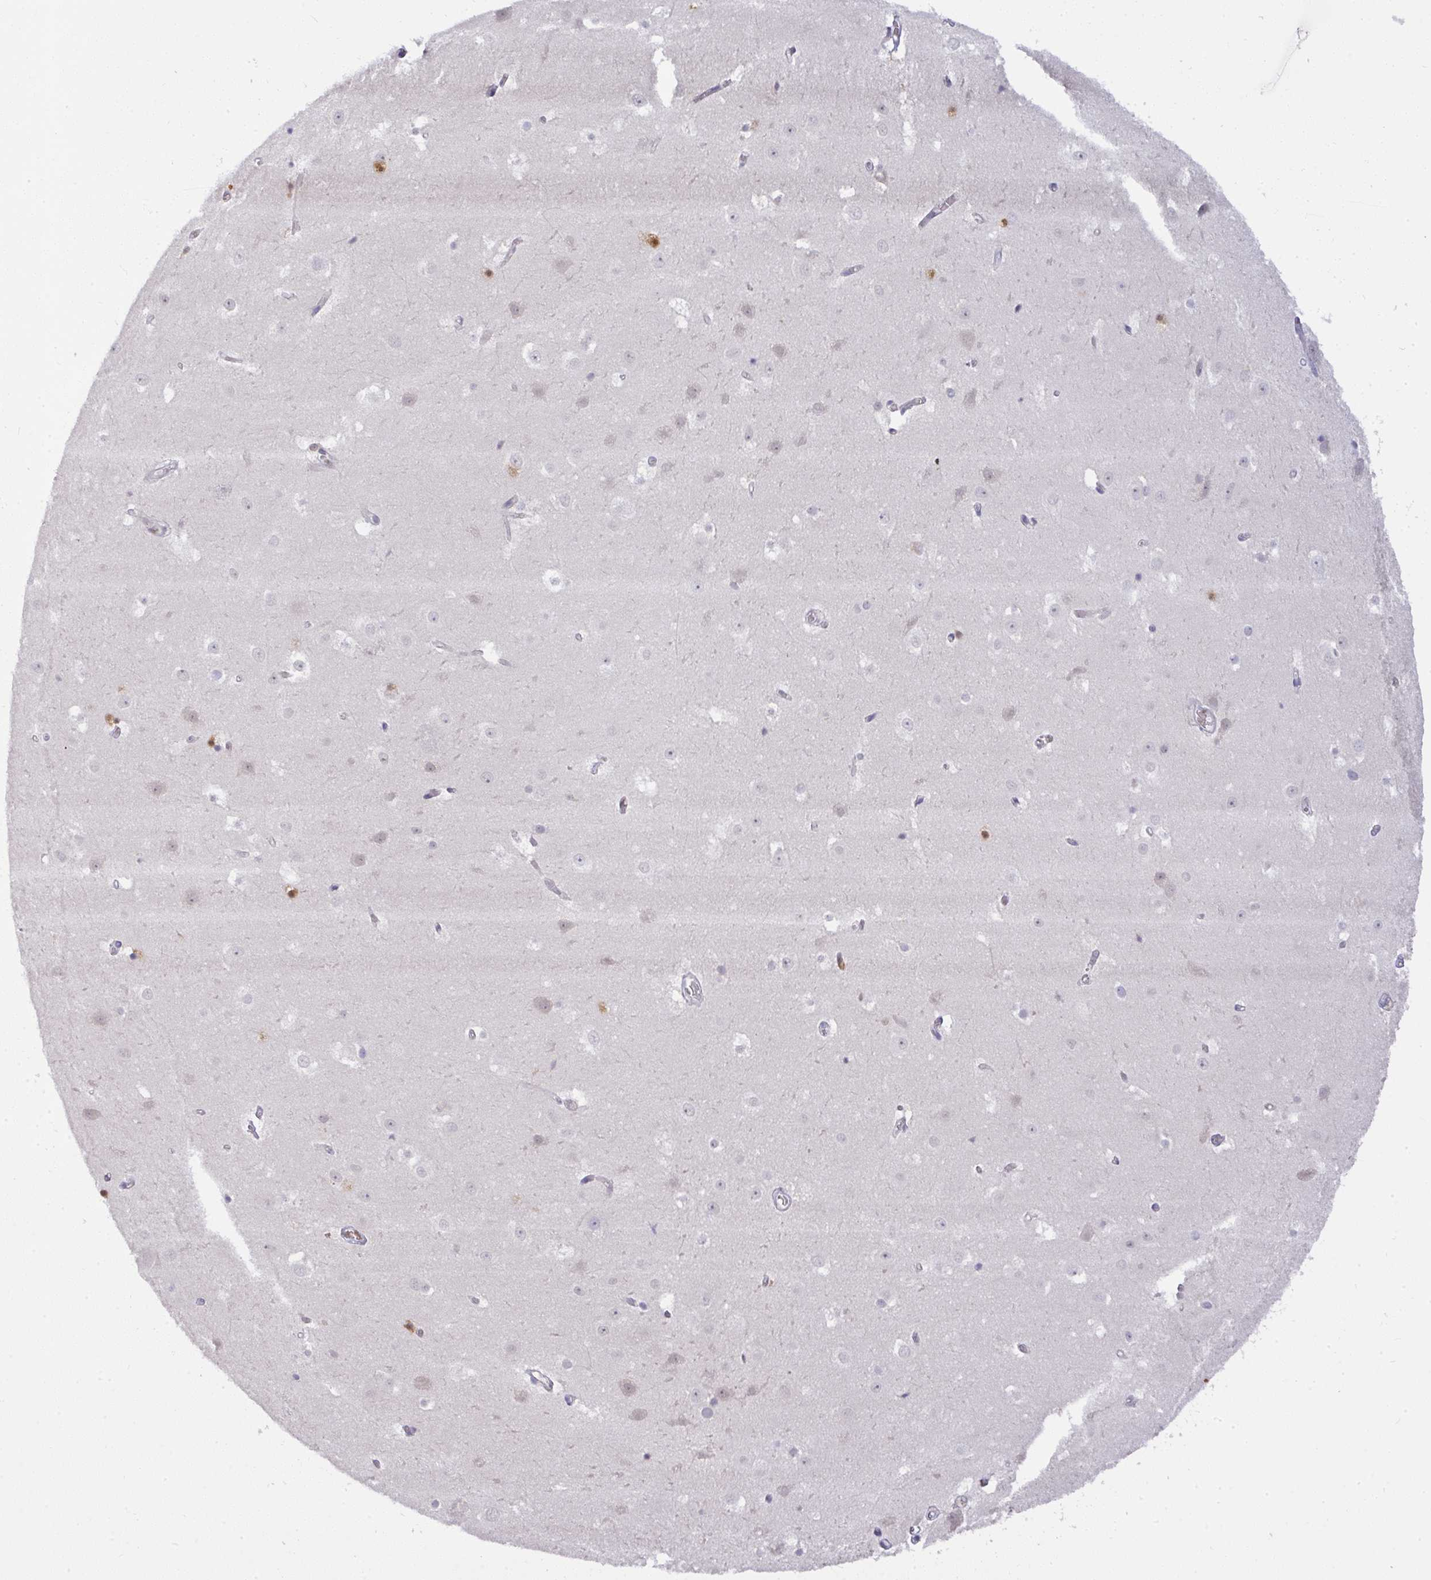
{"staining": {"intensity": "moderate", "quantity": "<25%", "location": "nuclear"}, "tissue": "hippocampus", "cell_type": "Glial cells", "image_type": "normal", "snomed": [{"axis": "morphology", "description": "Normal tissue, NOS"}, {"axis": "topography", "description": "Hippocampus"}], "caption": "Protein staining exhibits moderate nuclear positivity in approximately <25% of glial cells in normal hippocampus. (DAB IHC, brown staining for protein, blue staining for nuclei).", "gene": "BBX", "patient": {"sex": "female", "age": 52}}